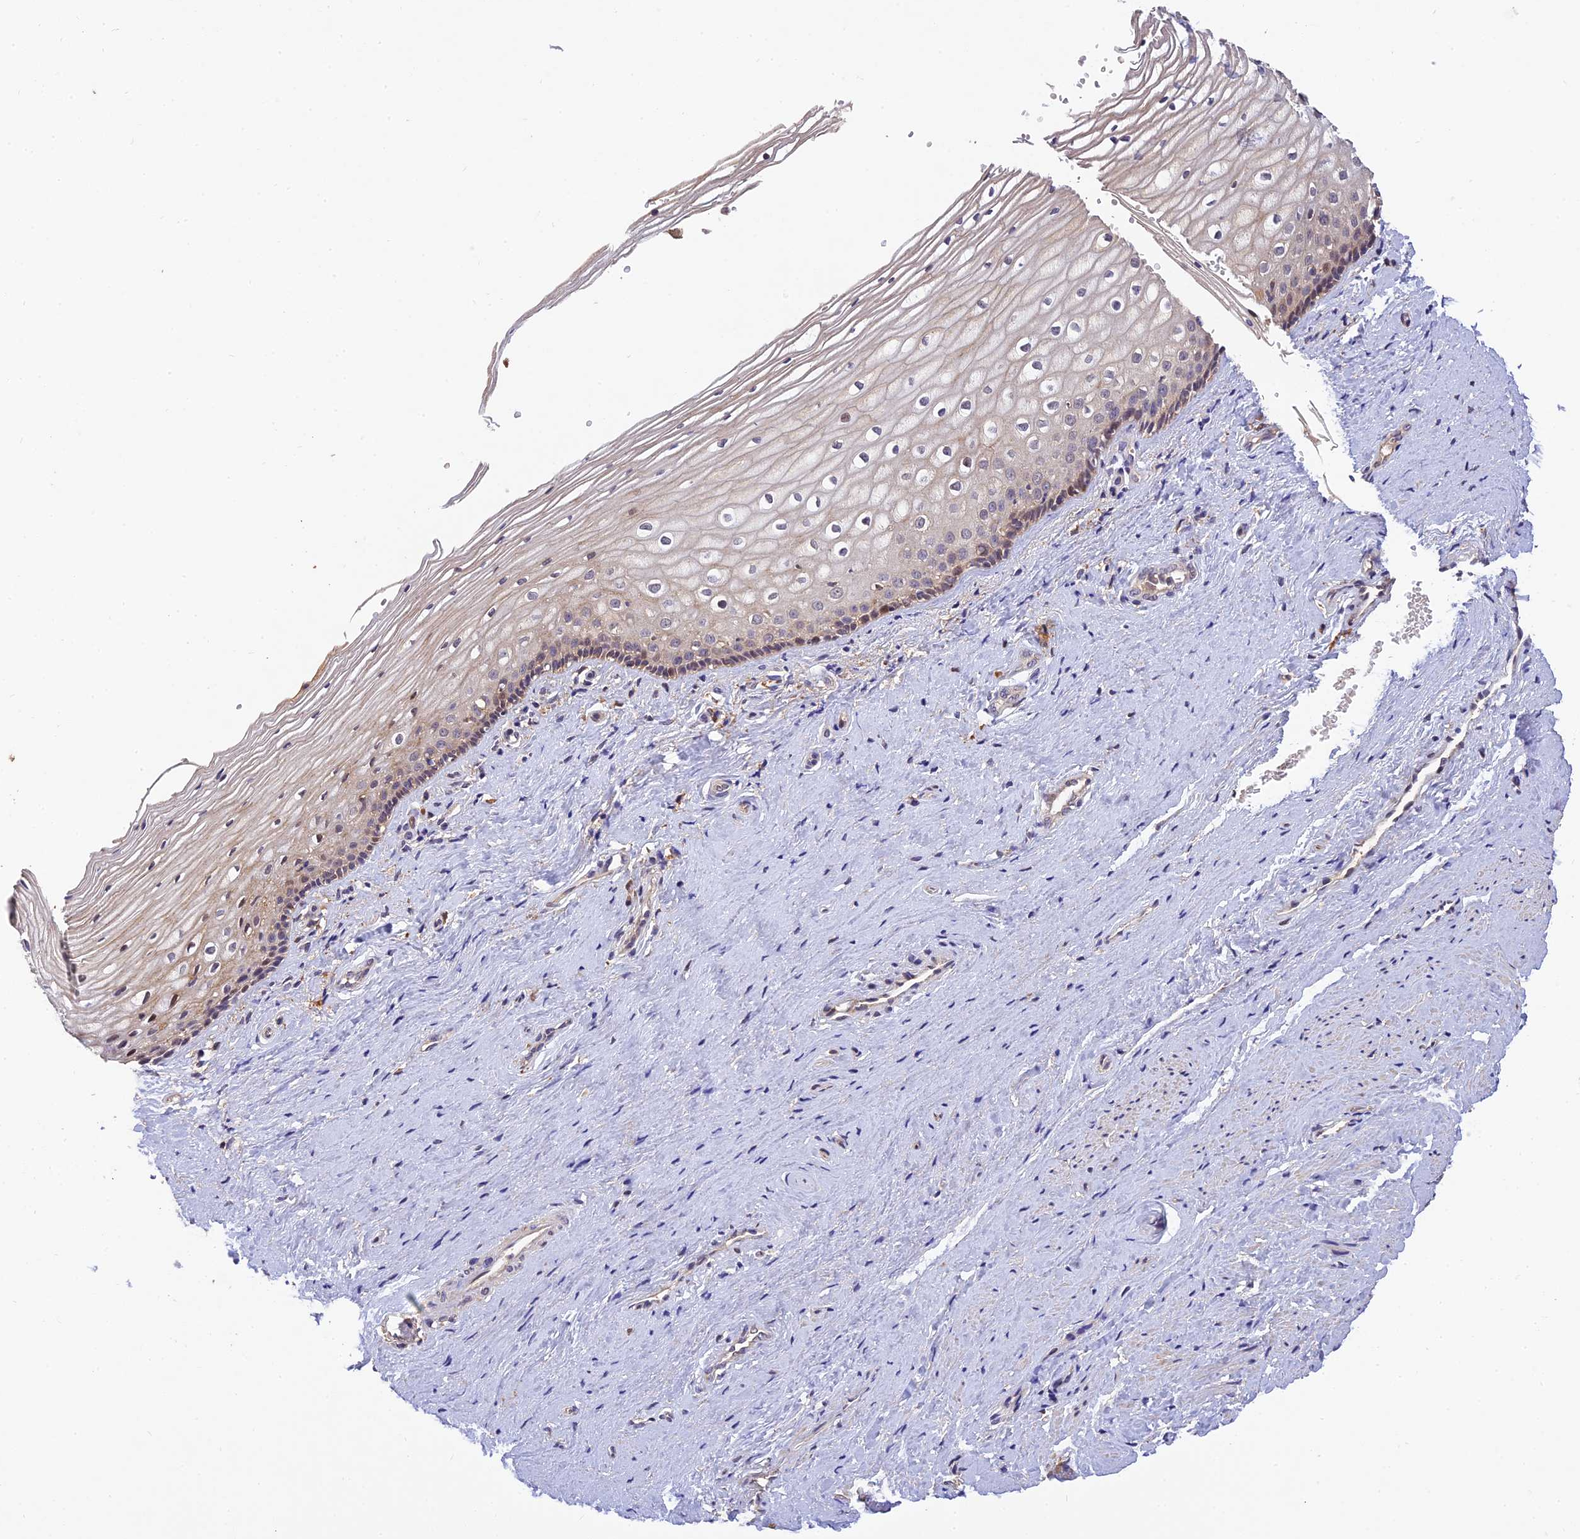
{"staining": {"intensity": "weak", "quantity": "25%-75%", "location": "cytoplasmic/membranous,nuclear"}, "tissue": "vagina", "cell_type": "Squamous epithelial cells", "image_type": "normal", "snomed": [{"axis": "morphology", "description": "Normal tissue, NOS"}, {"axis": "topography", "description": "Vagina"}], "caption": "An IHC micrograph of normal tissue is shown. Protein staining in brown highlights weak cytoplasmic/membranous,nuclear positivity in vagina within squamous epithelial cells.", "gene": "DENND5B", "patient": {"sex": "female", "age": 46}}